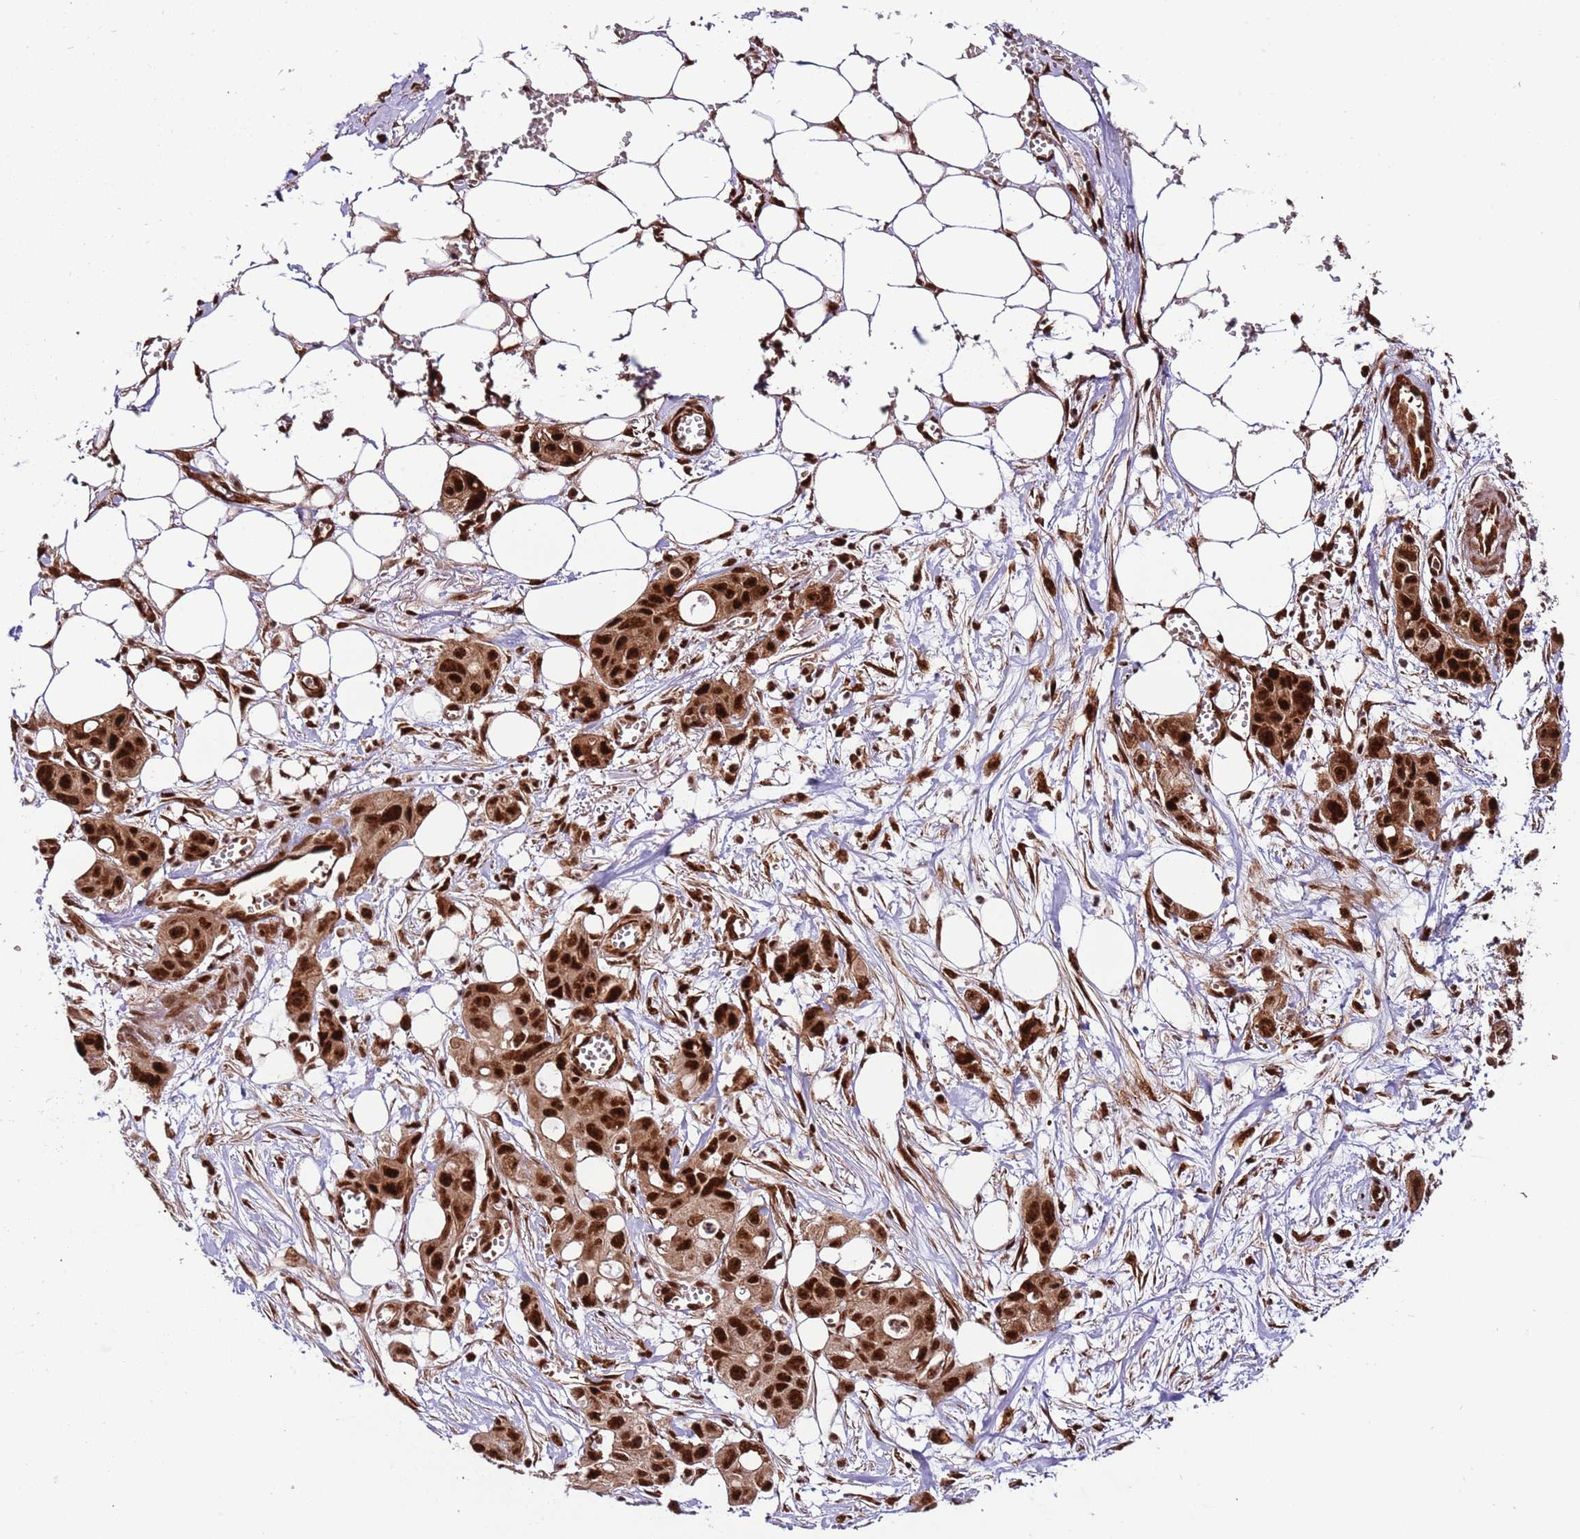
{"staining": {"intensity": "strong", "quantity": ">75%", "location": "nuclear"}, "tissue": "ovarian cancer", "cell_type": "Tumor cells", "image_type": "cancer", "snomed": [{"axis": "morphology", "description": "Cystadenocarcinoma, mucinous, NOS"}, {"axis": "topography", "description": "Ovary"}], "caption": "Ovarian cancer (mucinous cystadenocarcinoma) stained for a protein displays strong nuclear positivity in tumor cells.", "gene": "RIF1", "patient": {"sex": "female", "age": 70}}